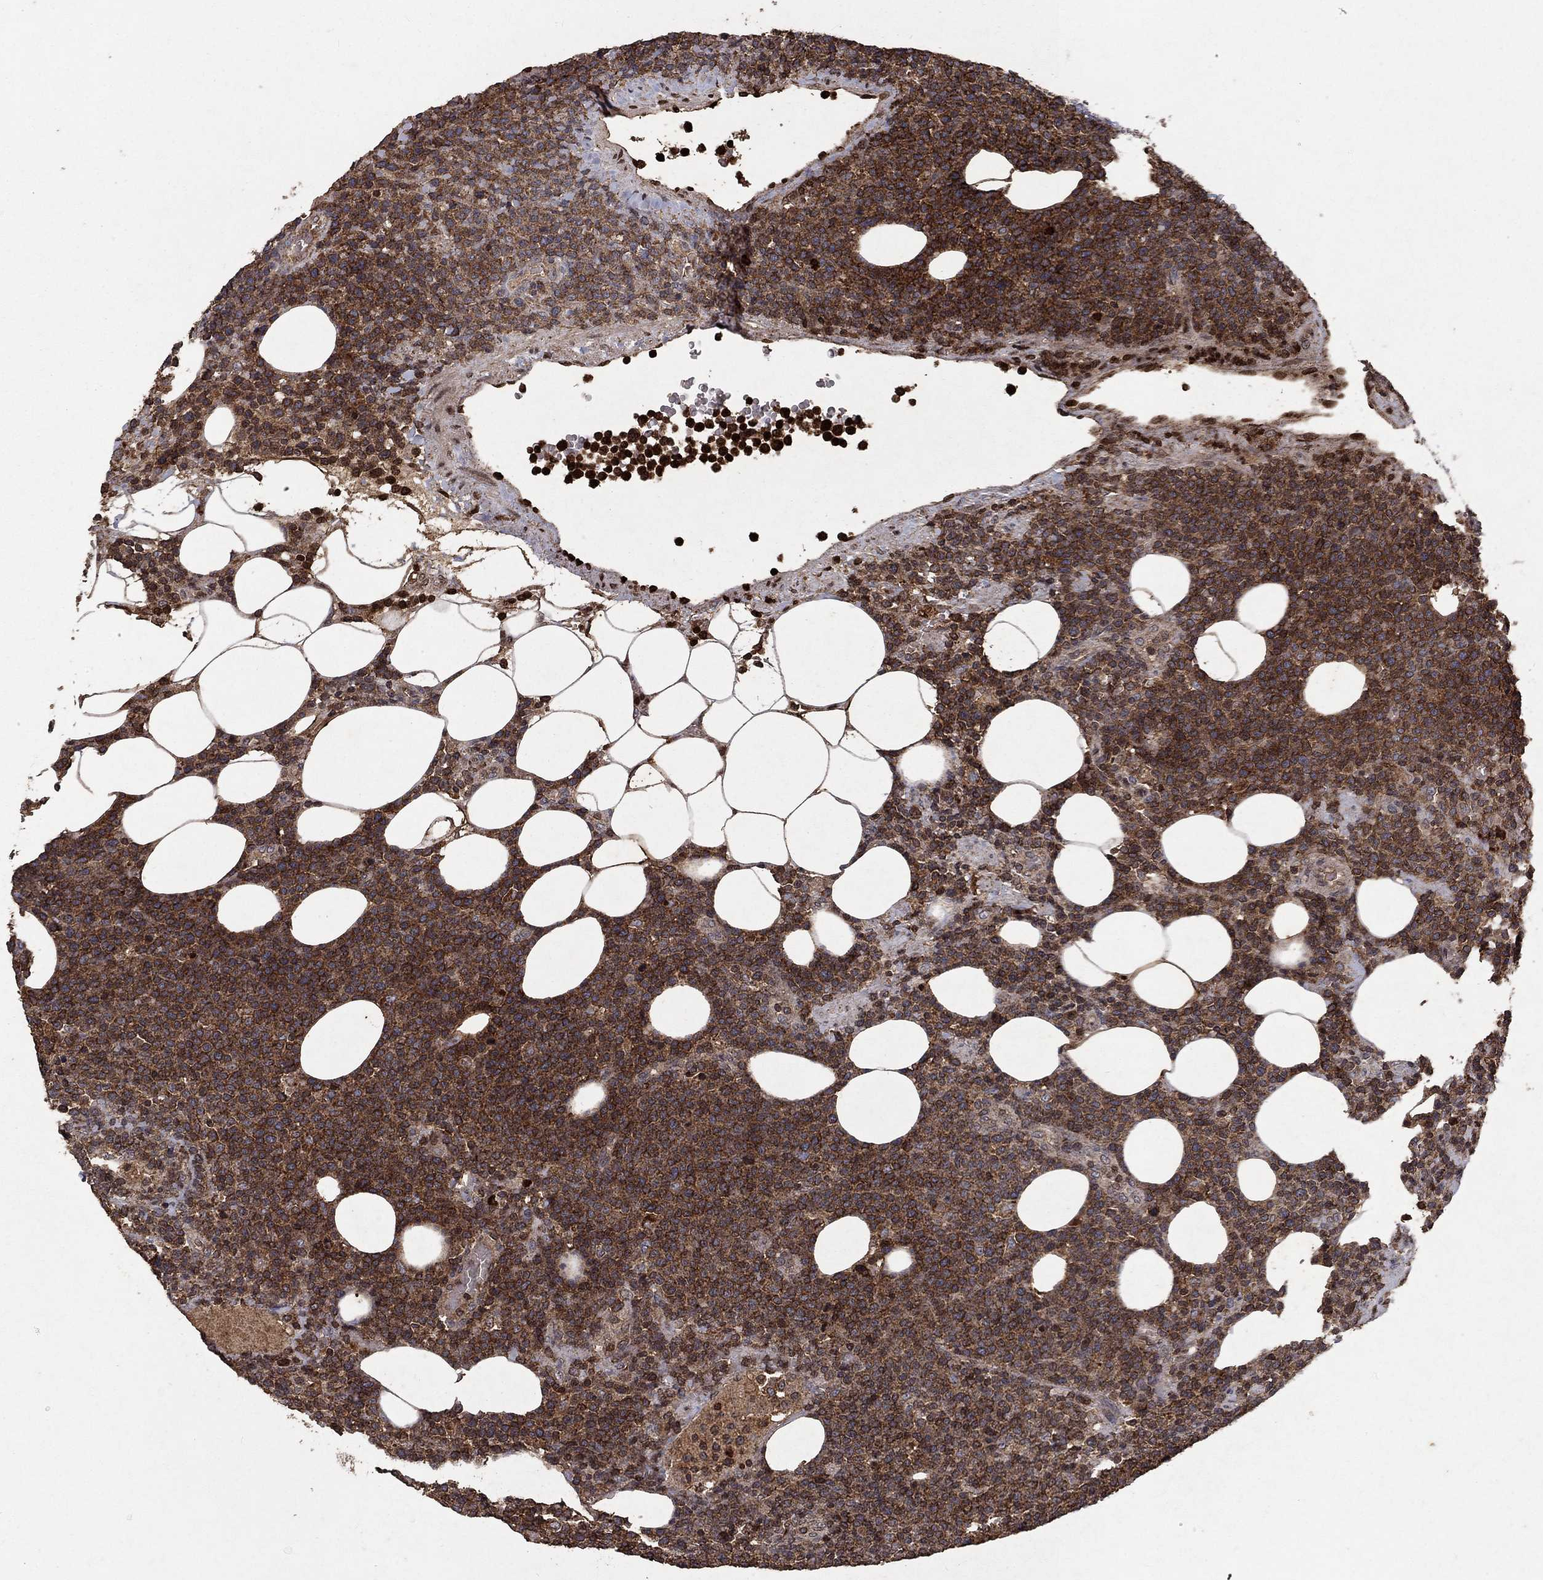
{"staining": {"intensity": "moderate", "quantity": ">75%", "location": "cytoplasmic/membranous,nuclear"}, "tissue": "lymphoma", "cell_type": "Tumor cells", "image_type": "cancer", "snomed": [{"axis": "morphology", "description": "Malignant lymphoma, non-Hodgkin's type, High grade"}, {"axis": "topography", "description": "Lymph node"}], "caption": "Lymphoma stained with immunohistochemistry (IHC) exhibits moderate cytoplasmic/membranous and nuclear staining in about >75% of tumor cells.", "gene": "CD24", "patient": {"sex": "male", "age": 61}}